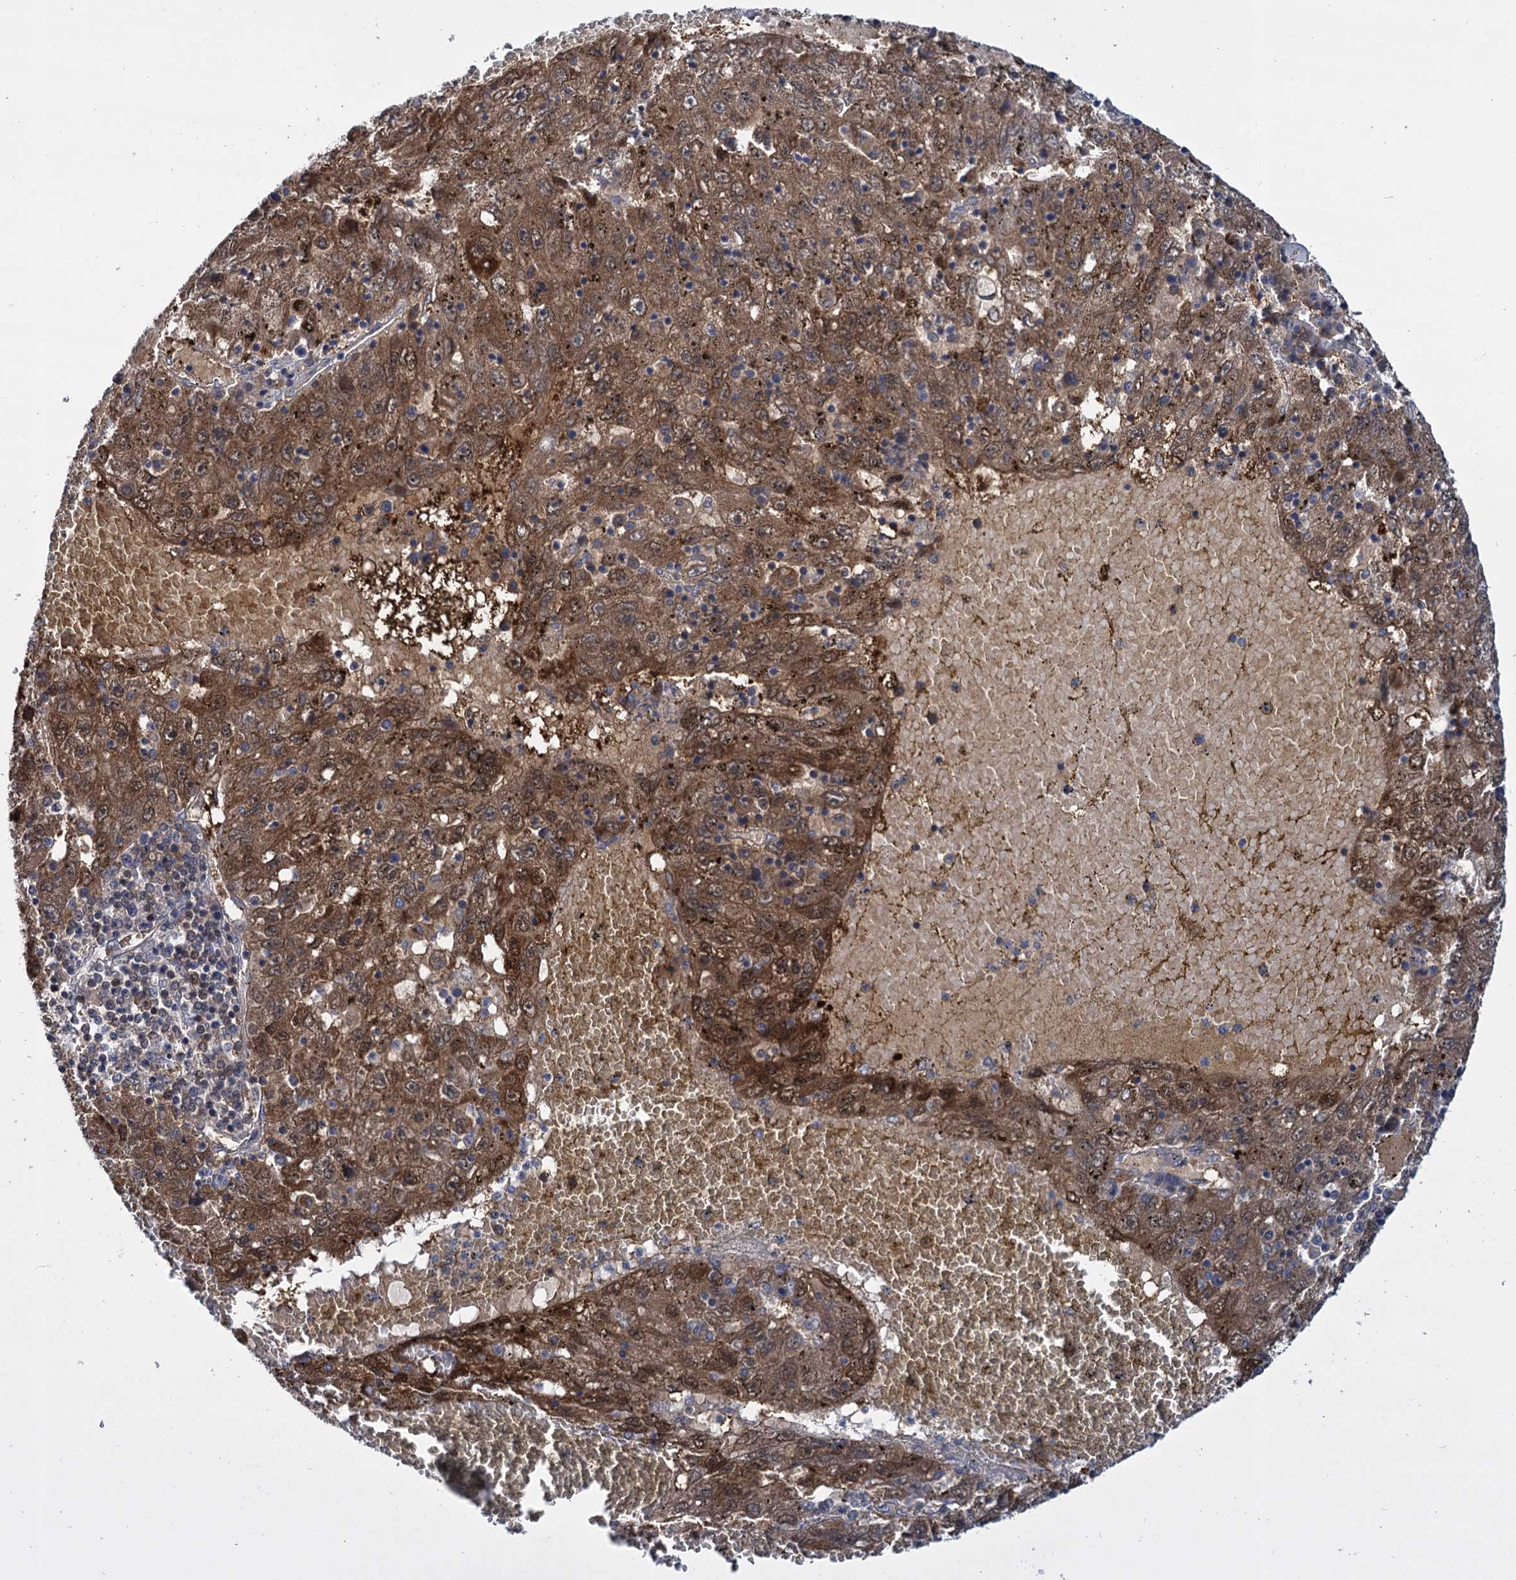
{"staining": {"intensity": "moderate", "quantity": "<25%", "location": "cytoplasmic/membranous"}, "tissue": "liver cancer", "cell_type": "Tumor cells", "image_type": "cancer", "snomed": [{"axis": "morphology", "description": "Carcinoma, Hepatocellular, NOS"}, {"axis": "topography", "description": "Liver"}], "caption": "Immunohistochemistry image of neoplastic tissue: liver cancer (hepatocellular carcinoma) stained using immunohistochemistry (IHC) displays low levels of moderate protein expression localized specifically in the cytoplasmic/membranous of tumor cells, appearing as a cytoplasmic/membranous brown color.", "gene": "GLO1", "patient": {"sex": "male", "age": 49}}